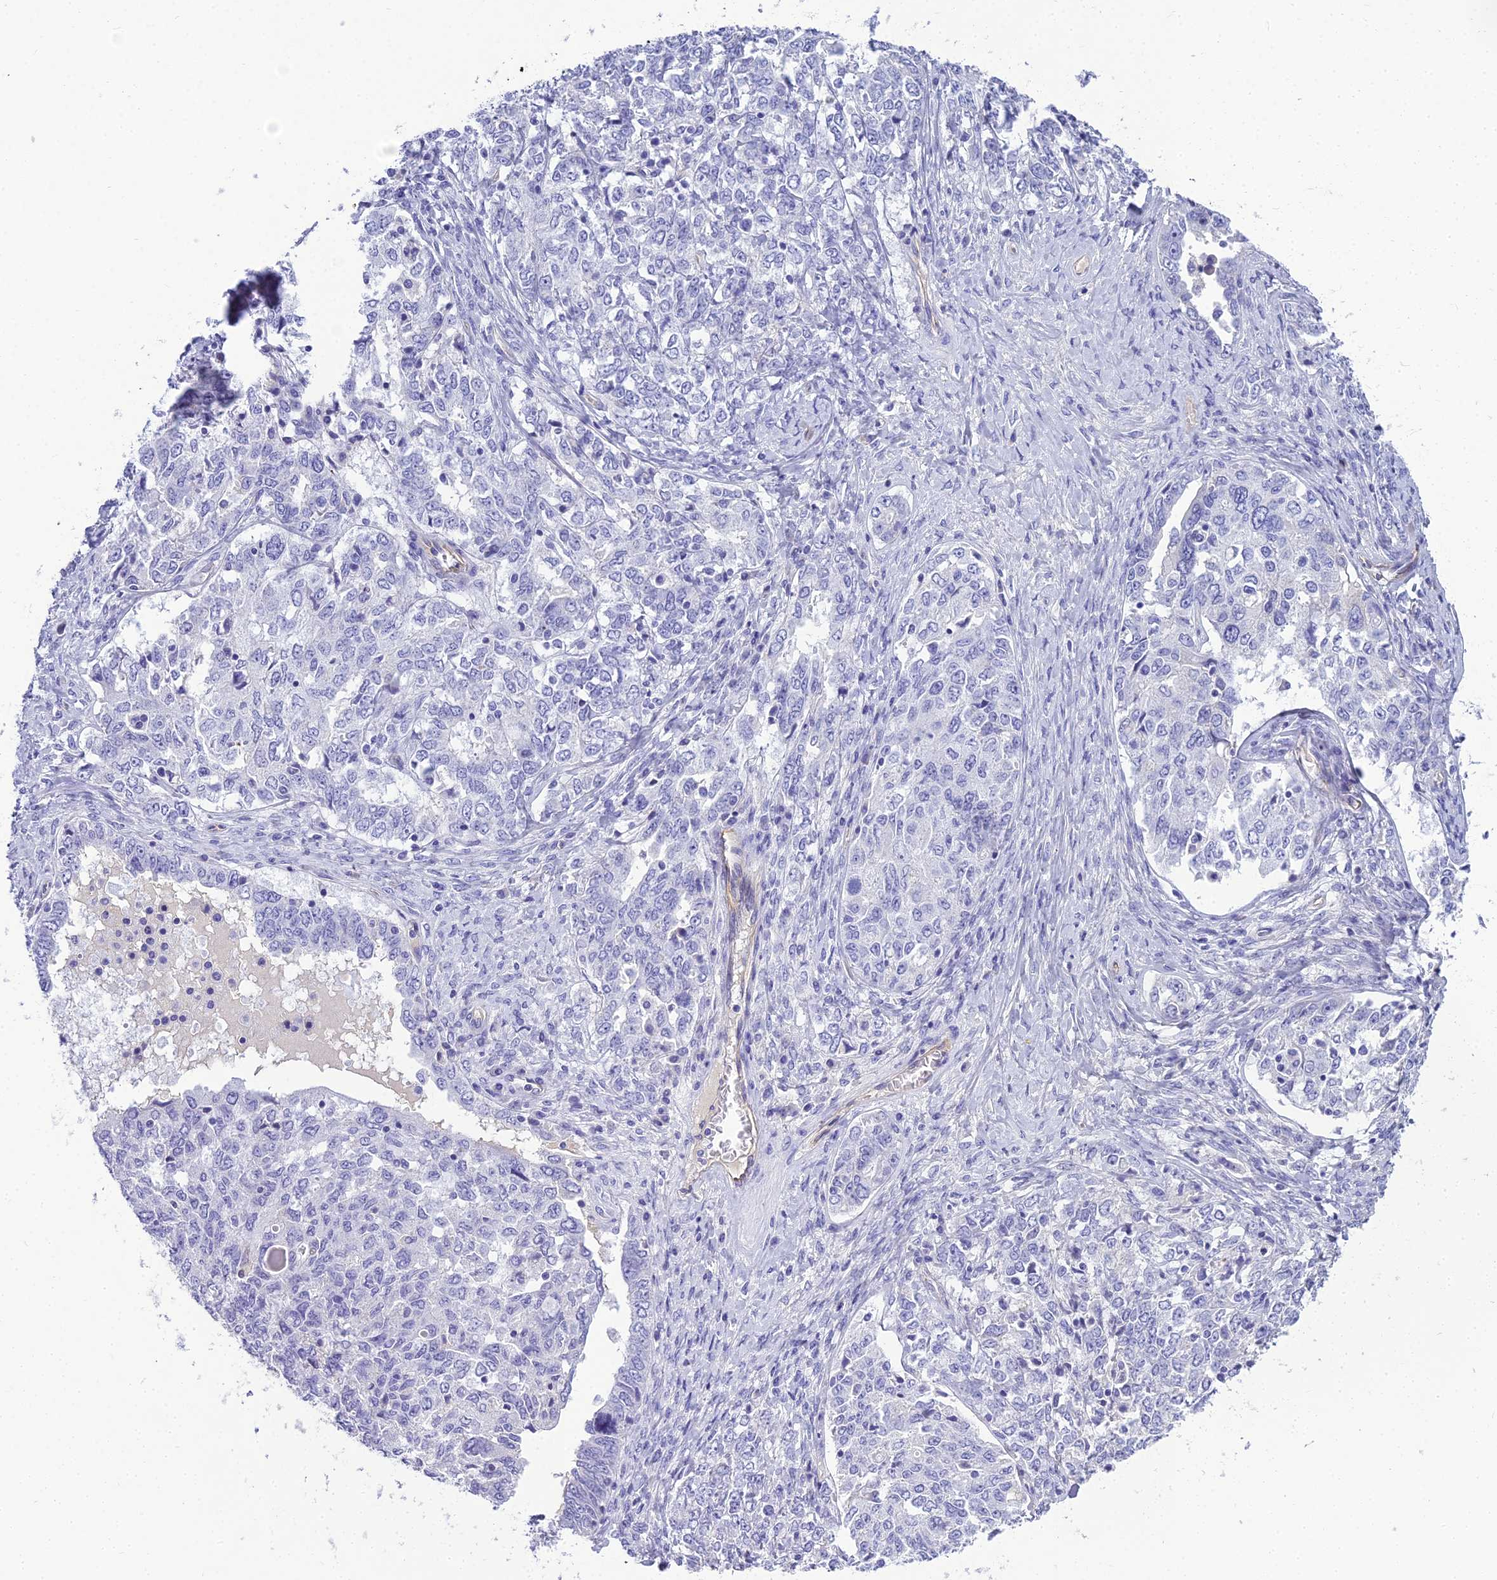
{"staining": {"intensity": "negative", "quantity": "none", "location": "none"}, "tissue": "ovarian cancer", "cell_type": "Tumor cells", "image_type": "cancer", "snomed": [{"axis": "morphology", "description": "Carcinoma, endometroid"}, {"axis": "topography", "description": "Ovary"}], "caption": "Tumor cells are negative for brown protein staining in ovarian cancer (endometroid carcinoma).", "gene": "NINJ1", "patient": {"sex": "female", "age": 62}}